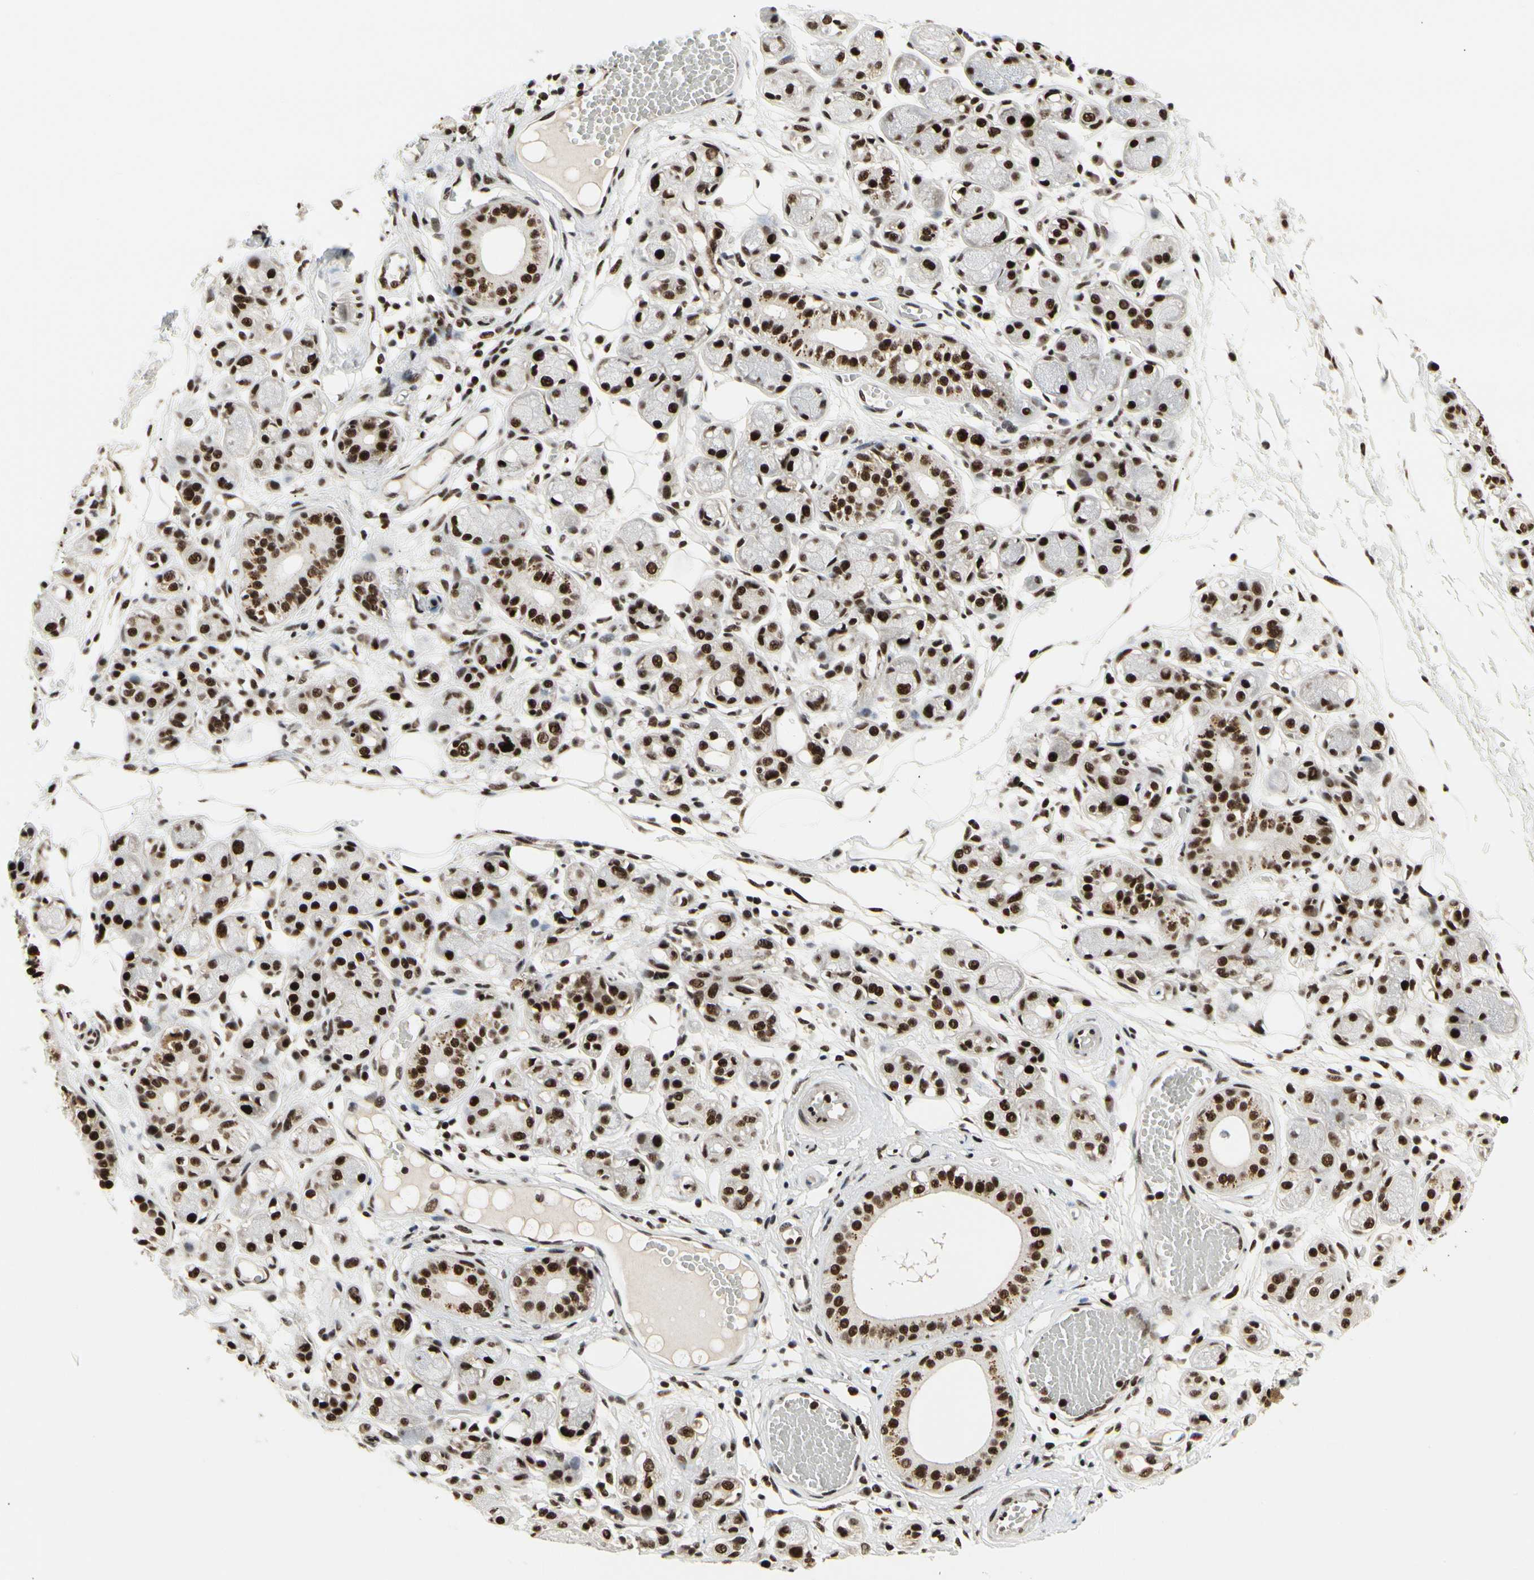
{"staining": {"intensity": "moderate", "quantity": ">75%", "location": "nuclear"}, "tissue": "adipose tissue", "cell_type": "Adipocytes", "image_type": "normal", "snomed": [{"axis": "morphology", "description": "Normal tissue, NOS"}, {"axis": "morphology", "description": "Inflammation, NOS"}, {"axis": "topography", "description": "Vascular tissue"}, {"axis": "topography", "description": "Salivary gland"}], "caption": "Adipose tissue stained with a brown dye displays moderate nuclear positive positivity in about >75% of adipocytes.", "gene": "SRSF11", "patient": {"sex": "female", "age": 75}}